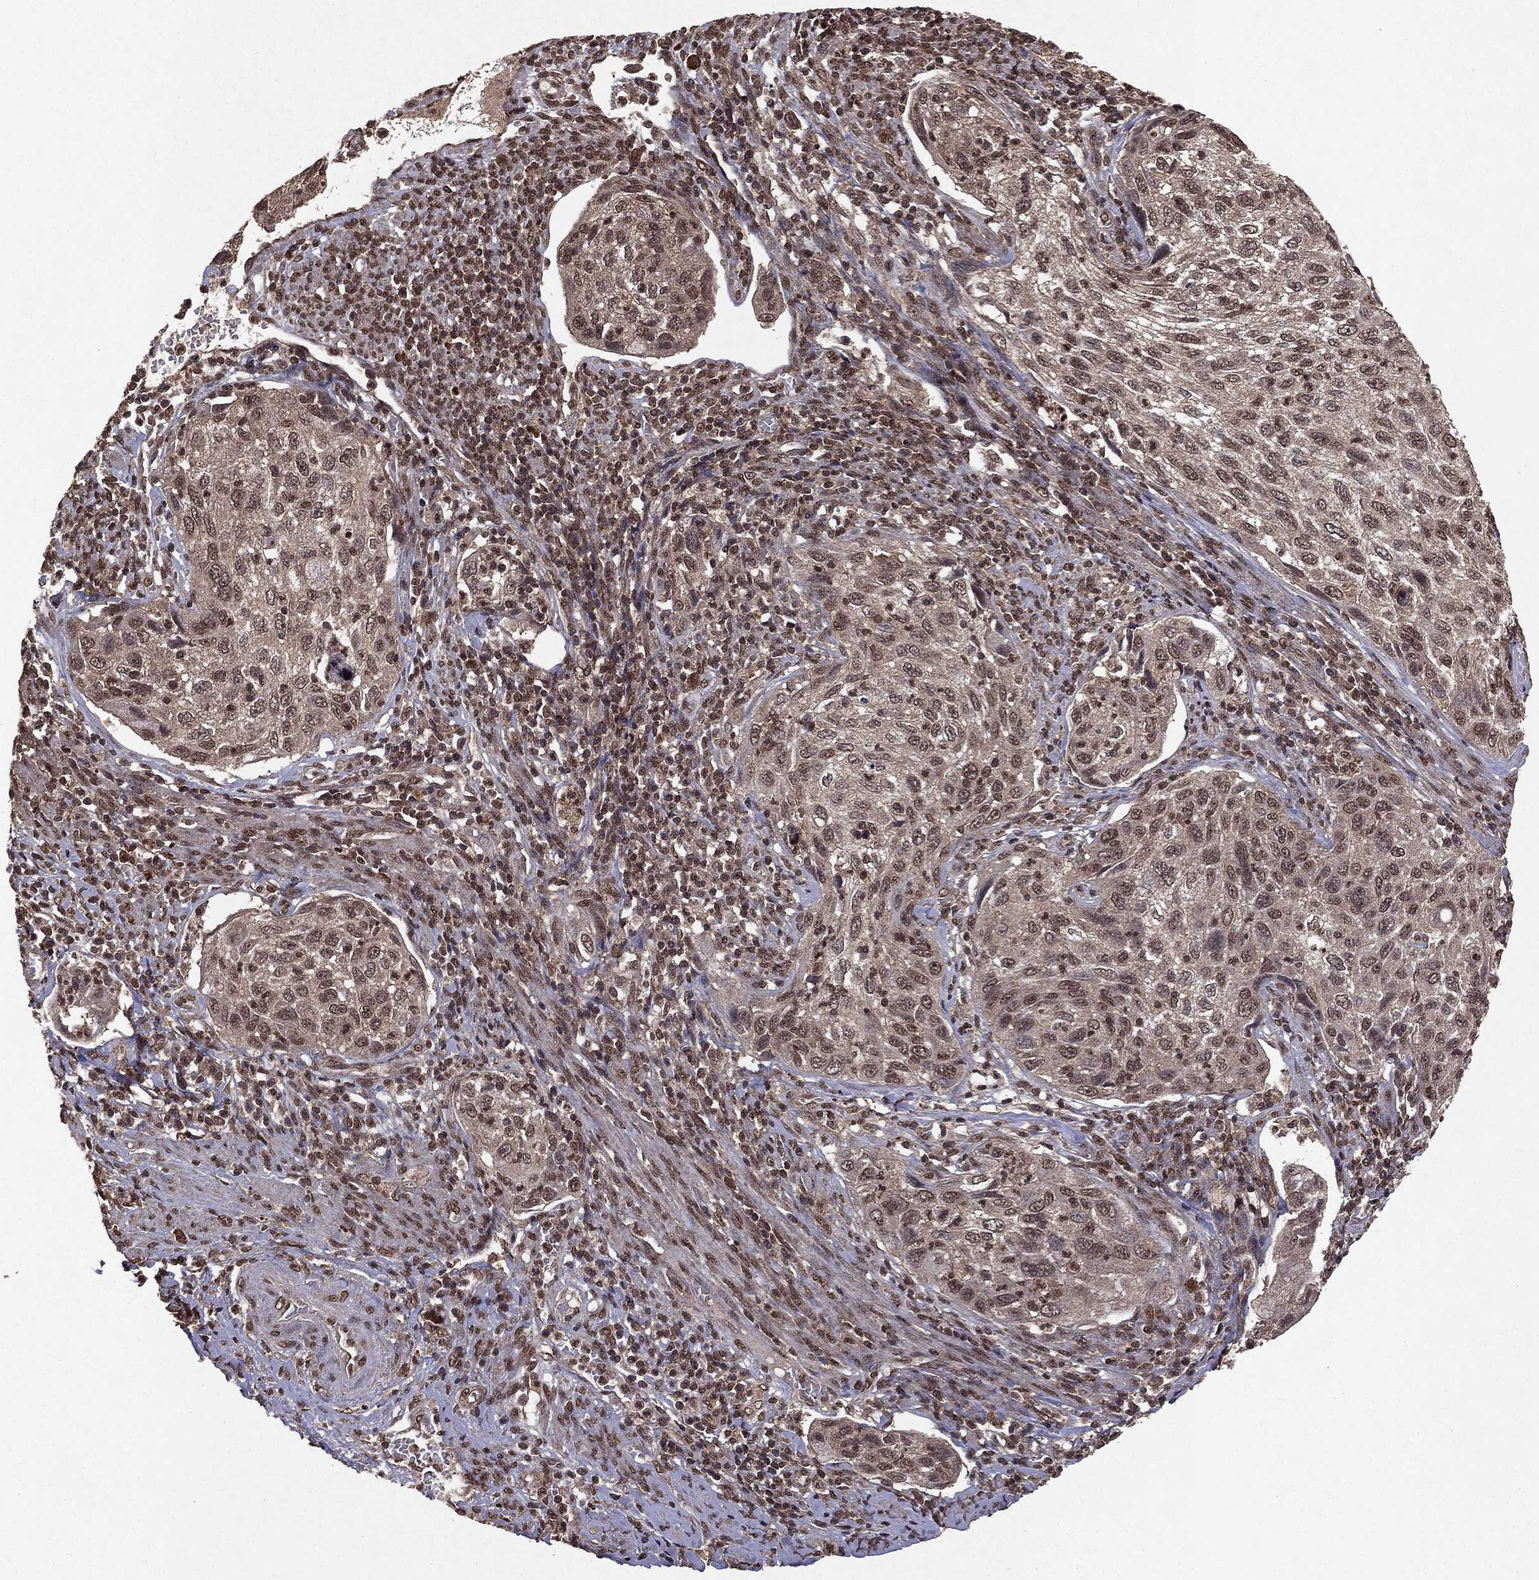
{"staining": {"intensity": "moderate", "quantity": "25%-75%", "location": "nuclear"}, "tissue": "cervical cancer", "cell_type": "Tumor cells", "image_type": "cancer", "snomed": [{"axis": "morphology", "description": "Squamous cell carcinoma, NOS"}, {"axis": "topography", "description": "Cervix"}], "caption": "Human cervical cancer stained for a protein (brown) exhibits moderate nuclear positive positivity in approximately 25%-75% of tumor cells.", "gene": "PEBP1", "patient": {"sex": "female", "age": 70}}